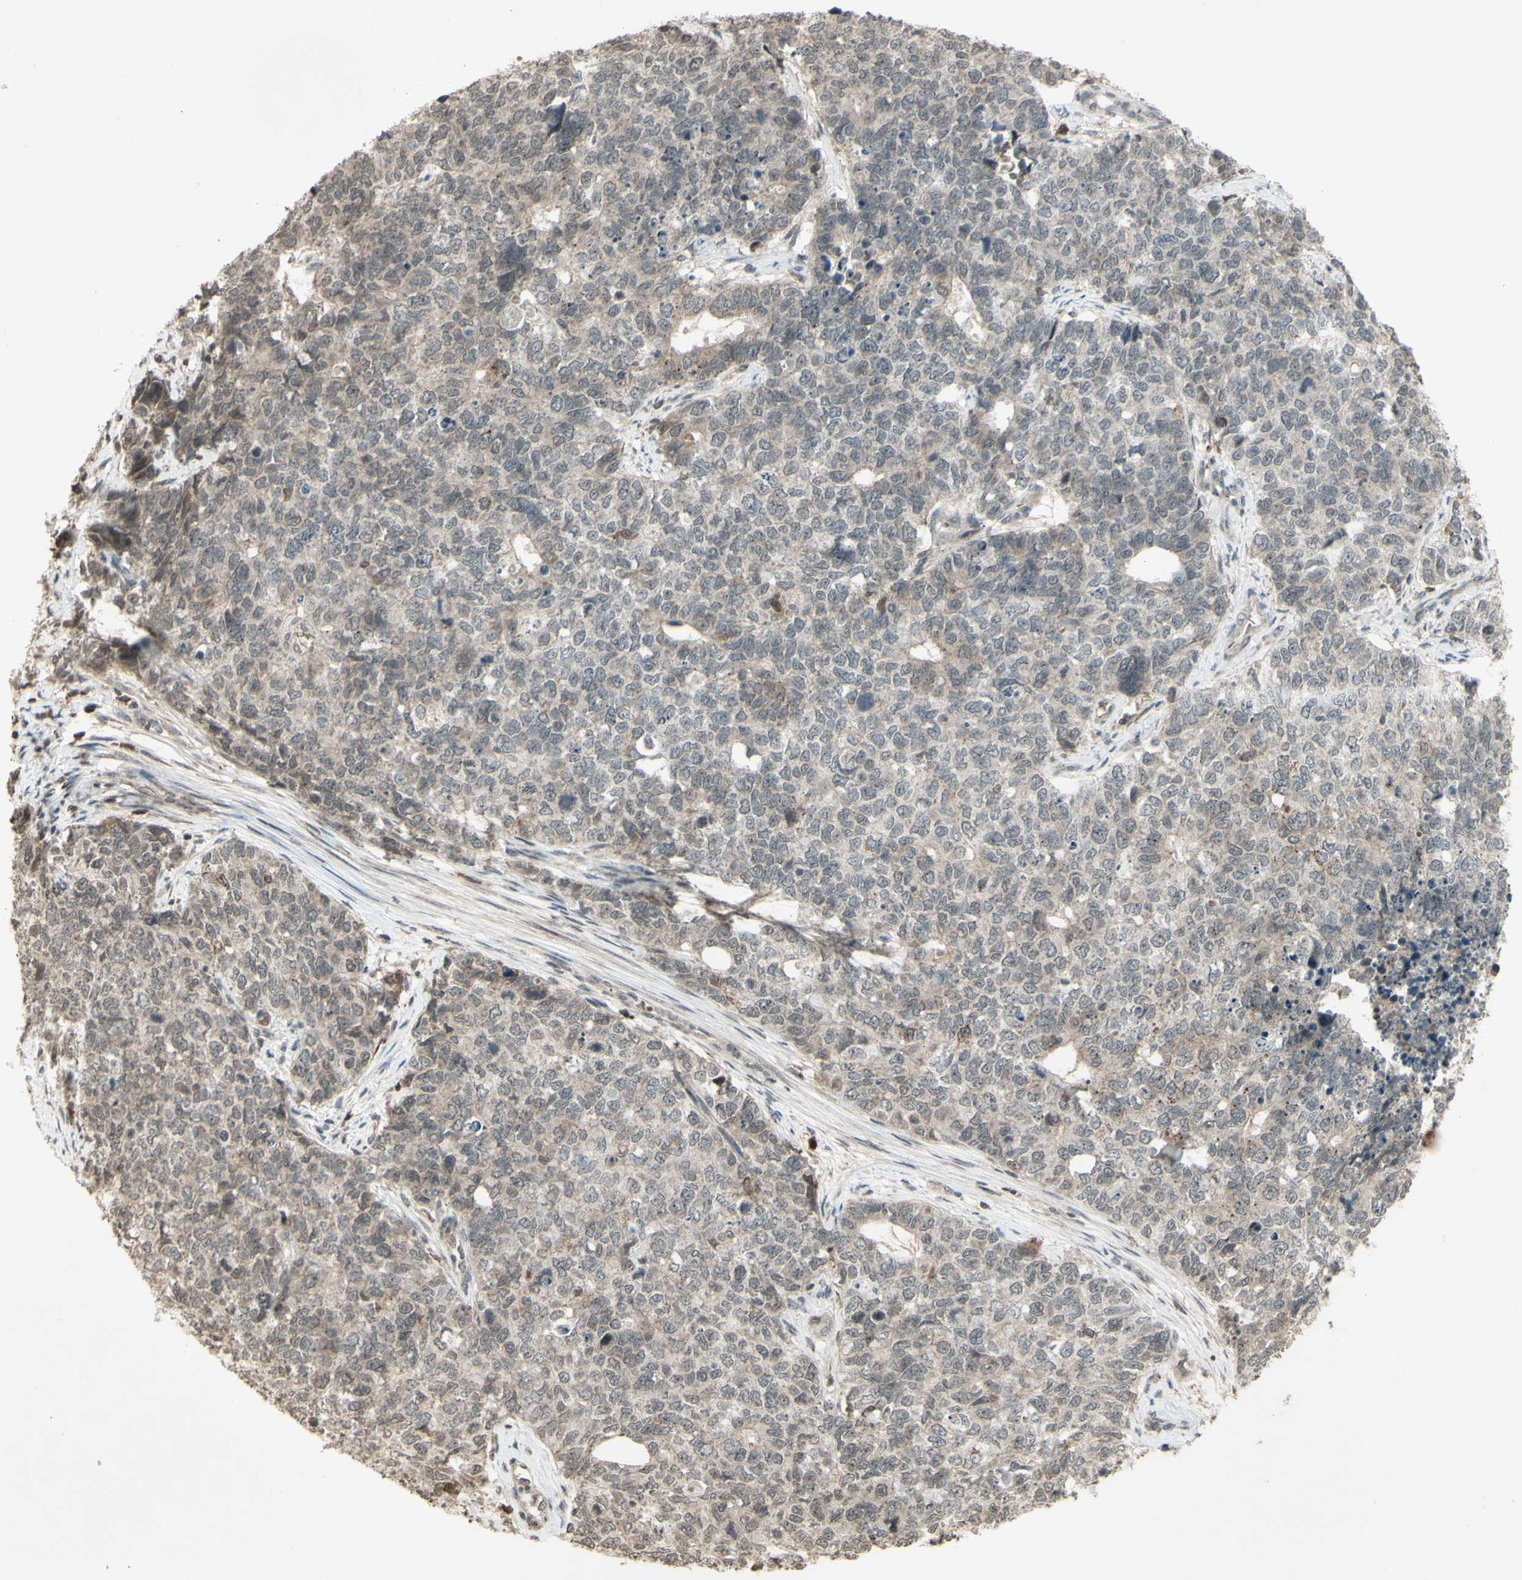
{"staining": {"intensity": "weak", "quantity": "25%-75%", "location": "cytoplasmic/membranous"}, "tissue": "cervical cancer", "cell_type": "Tumor cells", "image_type": "cancer", "snomed": [{"axis": "morphology", "description": "Squamous cell carcinoma, NOS"}, {"axis": "topography", "description": "Cervix"}], "caption": "Weak cytoplasmic/membranous positivity is identified in approximately 25%-75% of tumor cells in cervical cancer.", "gene": "BLNK", "patient": {"sex": "female", "age": 63}}